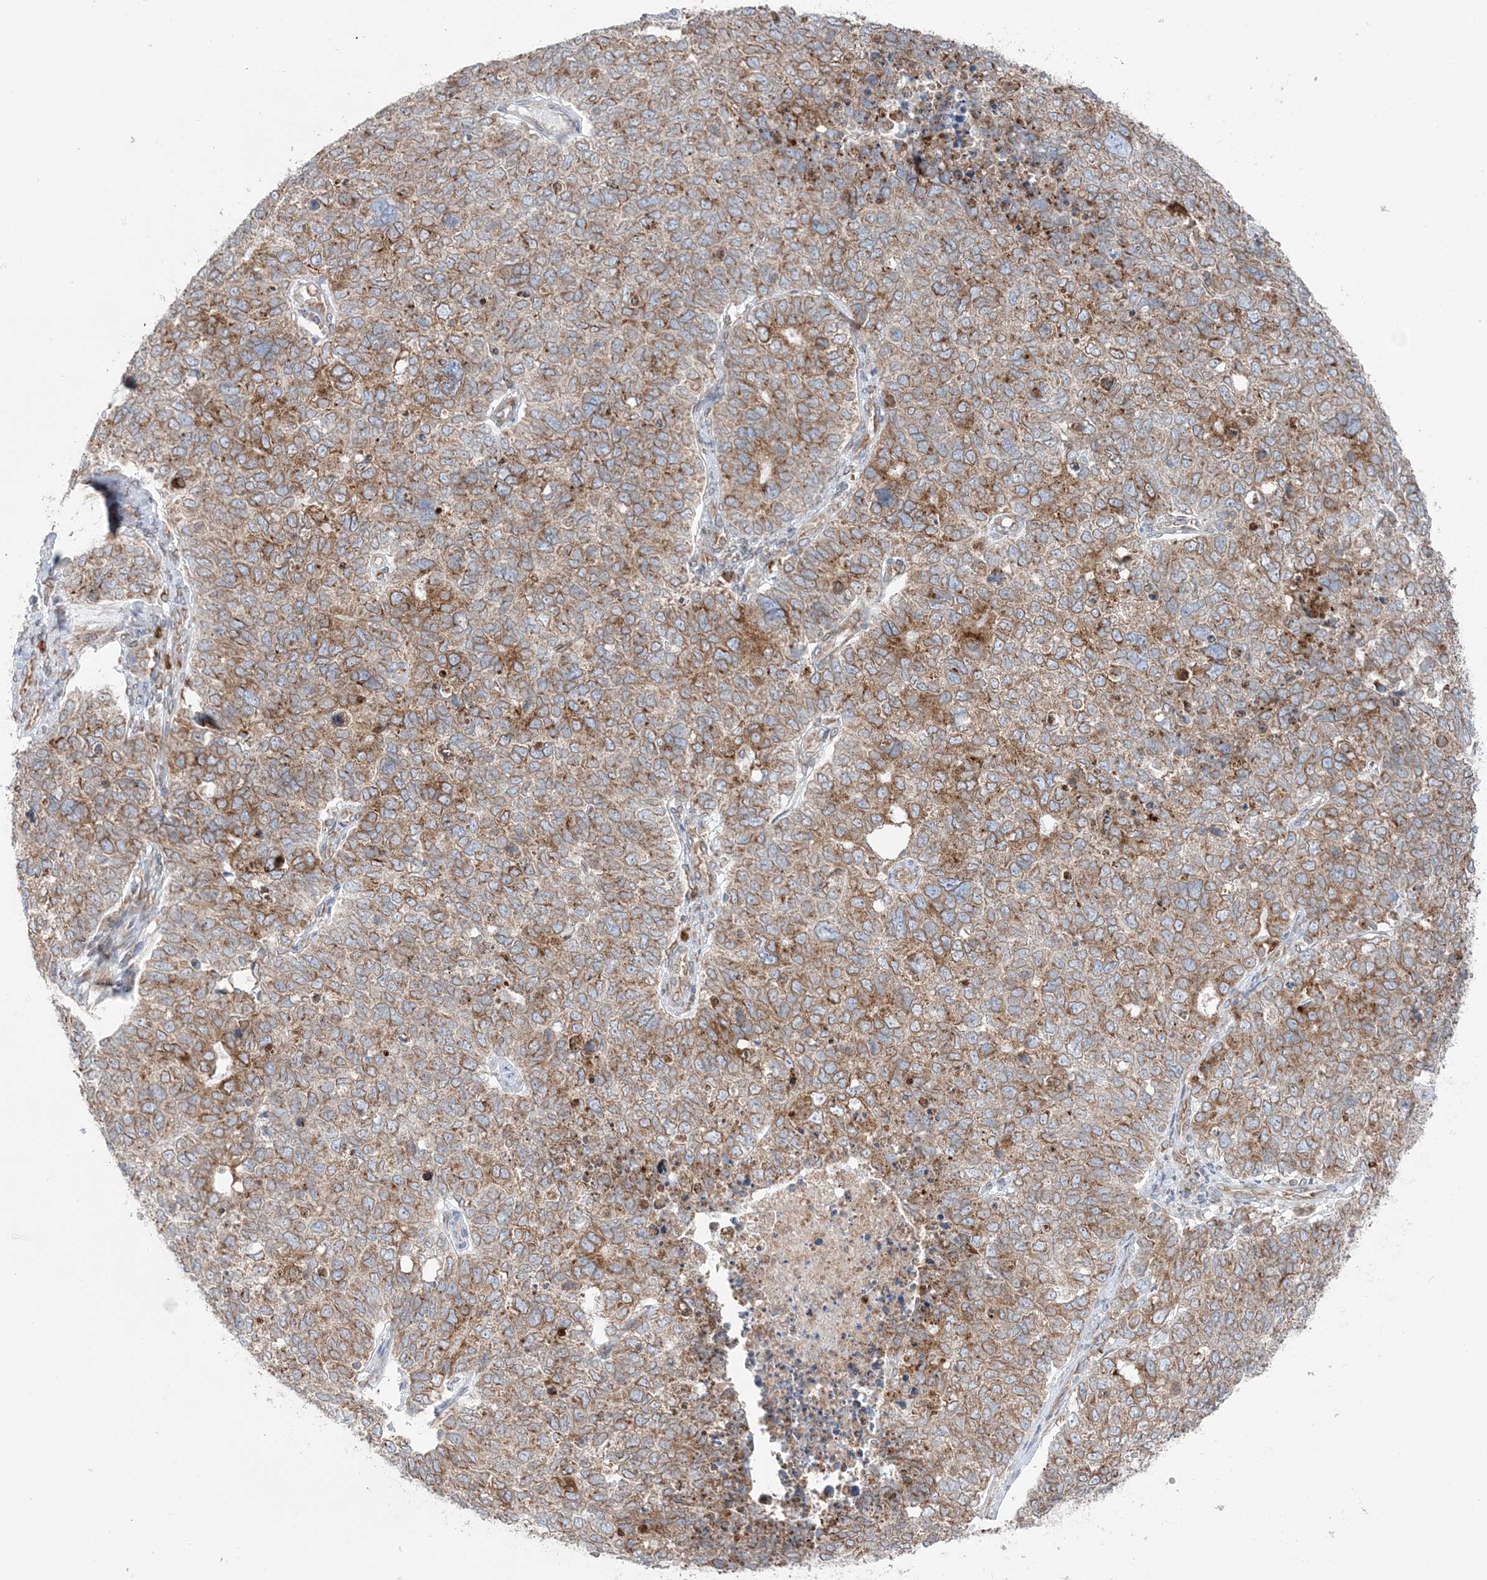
{"staining": {"intensity": "moderate", "quantity": ">75%", "location": "cytoplasmic/membranous"}, "tissue": "cervical cancer", "cell_type": "Tumor cells", "image_type": "cancer", "snomed": [{"axis": "morphology", "description": "Squamous cell carcinoma, NOS"}, {"axis": "topography", "description": "Cervix"}], "caption": "Moderate cytoplasmic/membranous positivity is present in approximately >75% of tumor cells in cervical squamous cell carcinoma.", "gene": "TMED10", "patient": {"sex": "female", "age": 63}}